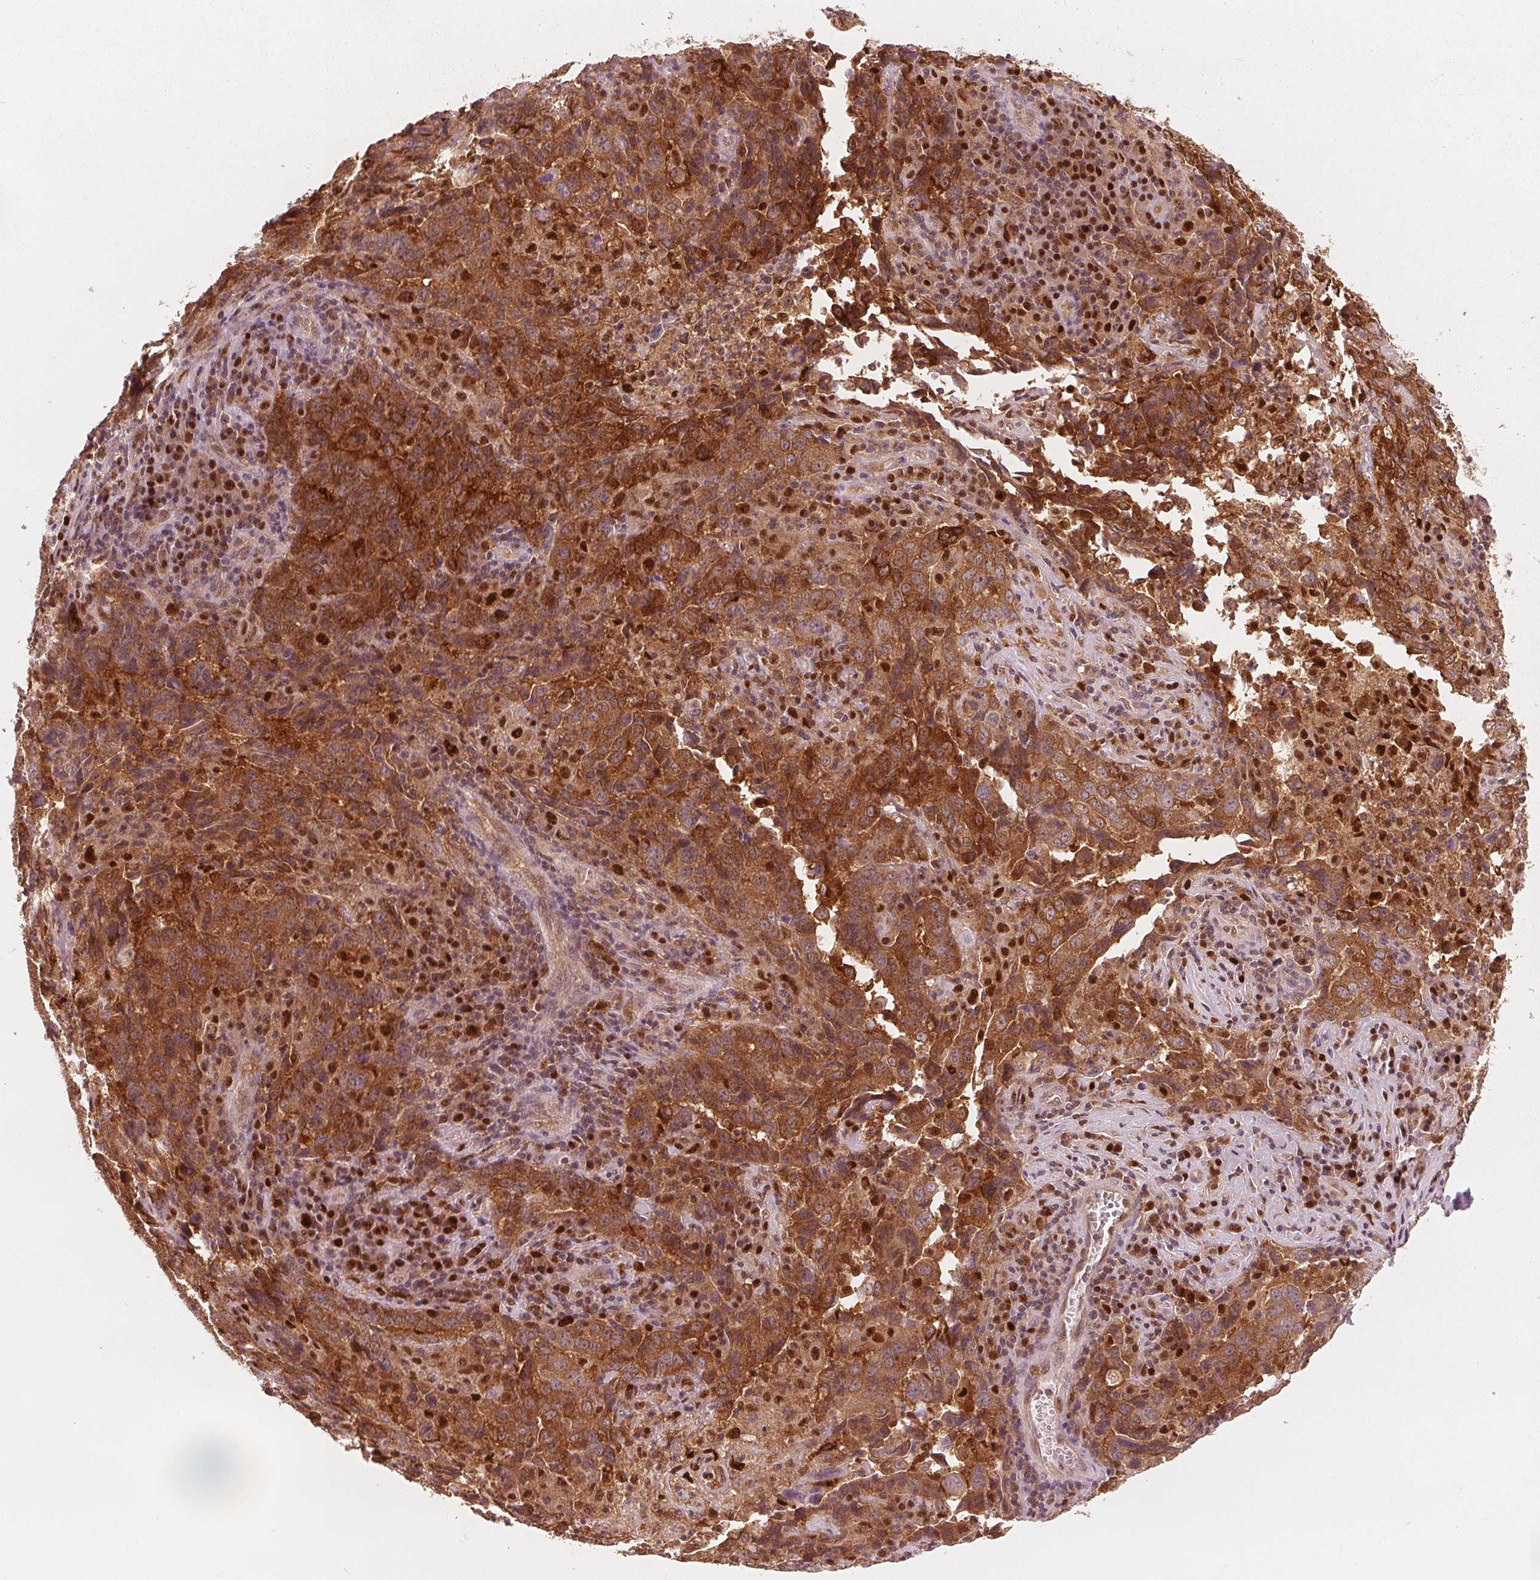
{"staining": {"intensity": "strong", "quantity": ">75%", "location": "cytoplasmic/membranous,nuclear"}, "tissue": "lung cancer", "cell_type": "Tumor cells", "image_type": "cancer", "snomed": [{"axis": "morphology", "description": "Adenocarcinoma, NOS"}, {"axis": "topography", "description": "Lung"}], "caption": "The histopathology image demonstrates staining of lung adenocarcinoma, revealing strong cytoplasmic/membranous and nuclear protein expression (brown color) within tumor cells. The staining was performed using DAB (3,3'-diaminobenzidine) to visualize the protein expression in brown, while the nuclei were stained in blue with hematoxylin (Magnification: 20x).", "gene": "SQSTM1", "patient": {"sex": "male", "age": 67}}